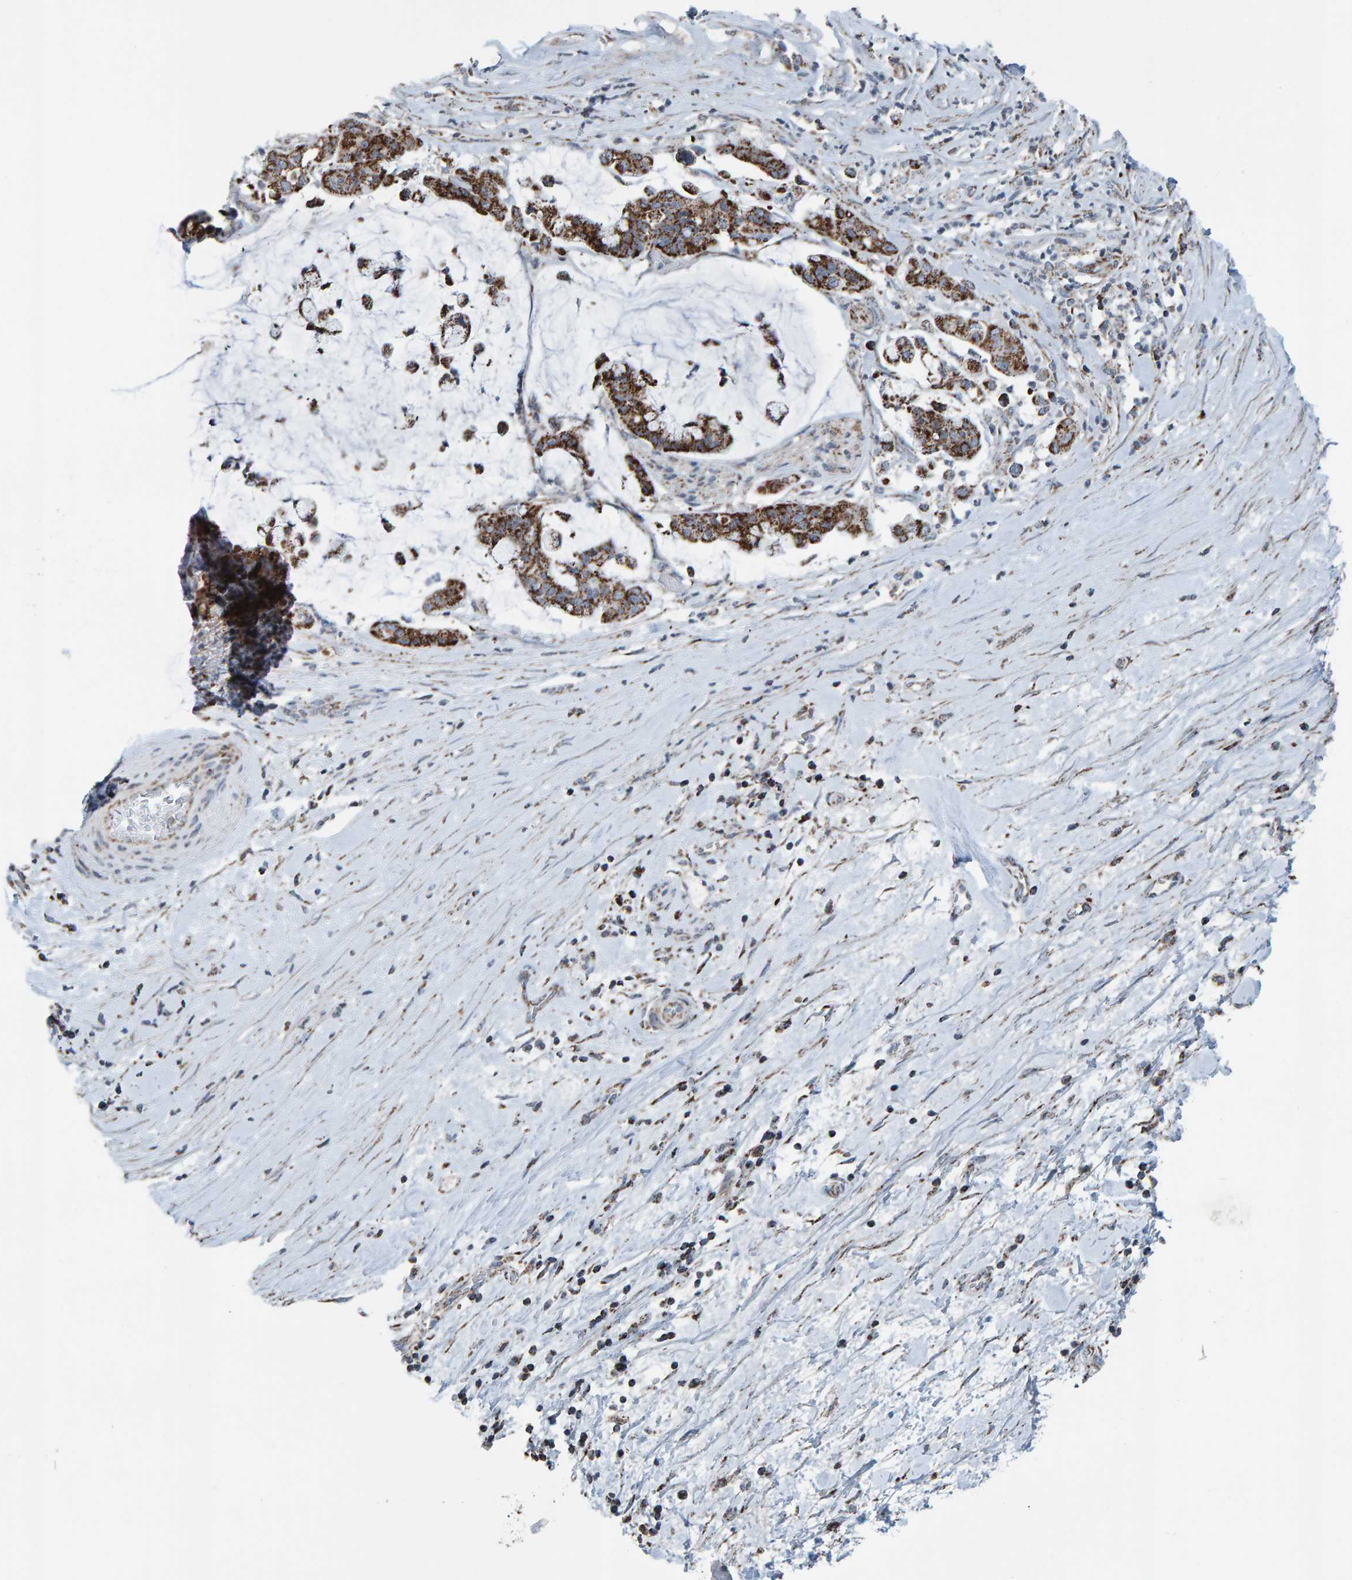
{"staining": {"intensity": "strong", "quantity": ">75%", "location": "cytoplasmic/membranous"}, "tissue": "pancreatic cancer", "cell_type": "Tumor cells", "image_type": "cancer", "snomed": [{"axis": "morphology", "description": "Adenocarcinoma, NOS"}, {"axis": "topography", "description": "Pancreas"}], "caption": "A high-resolution micrograph shows IHC staining of pancreatic adenocarcinoma, which reveals strong cytoplasmic/membranous expression in about >75% of tumor cells.", "gene": "ZNF48", "patient": {"sex": "male", "age": 41}}